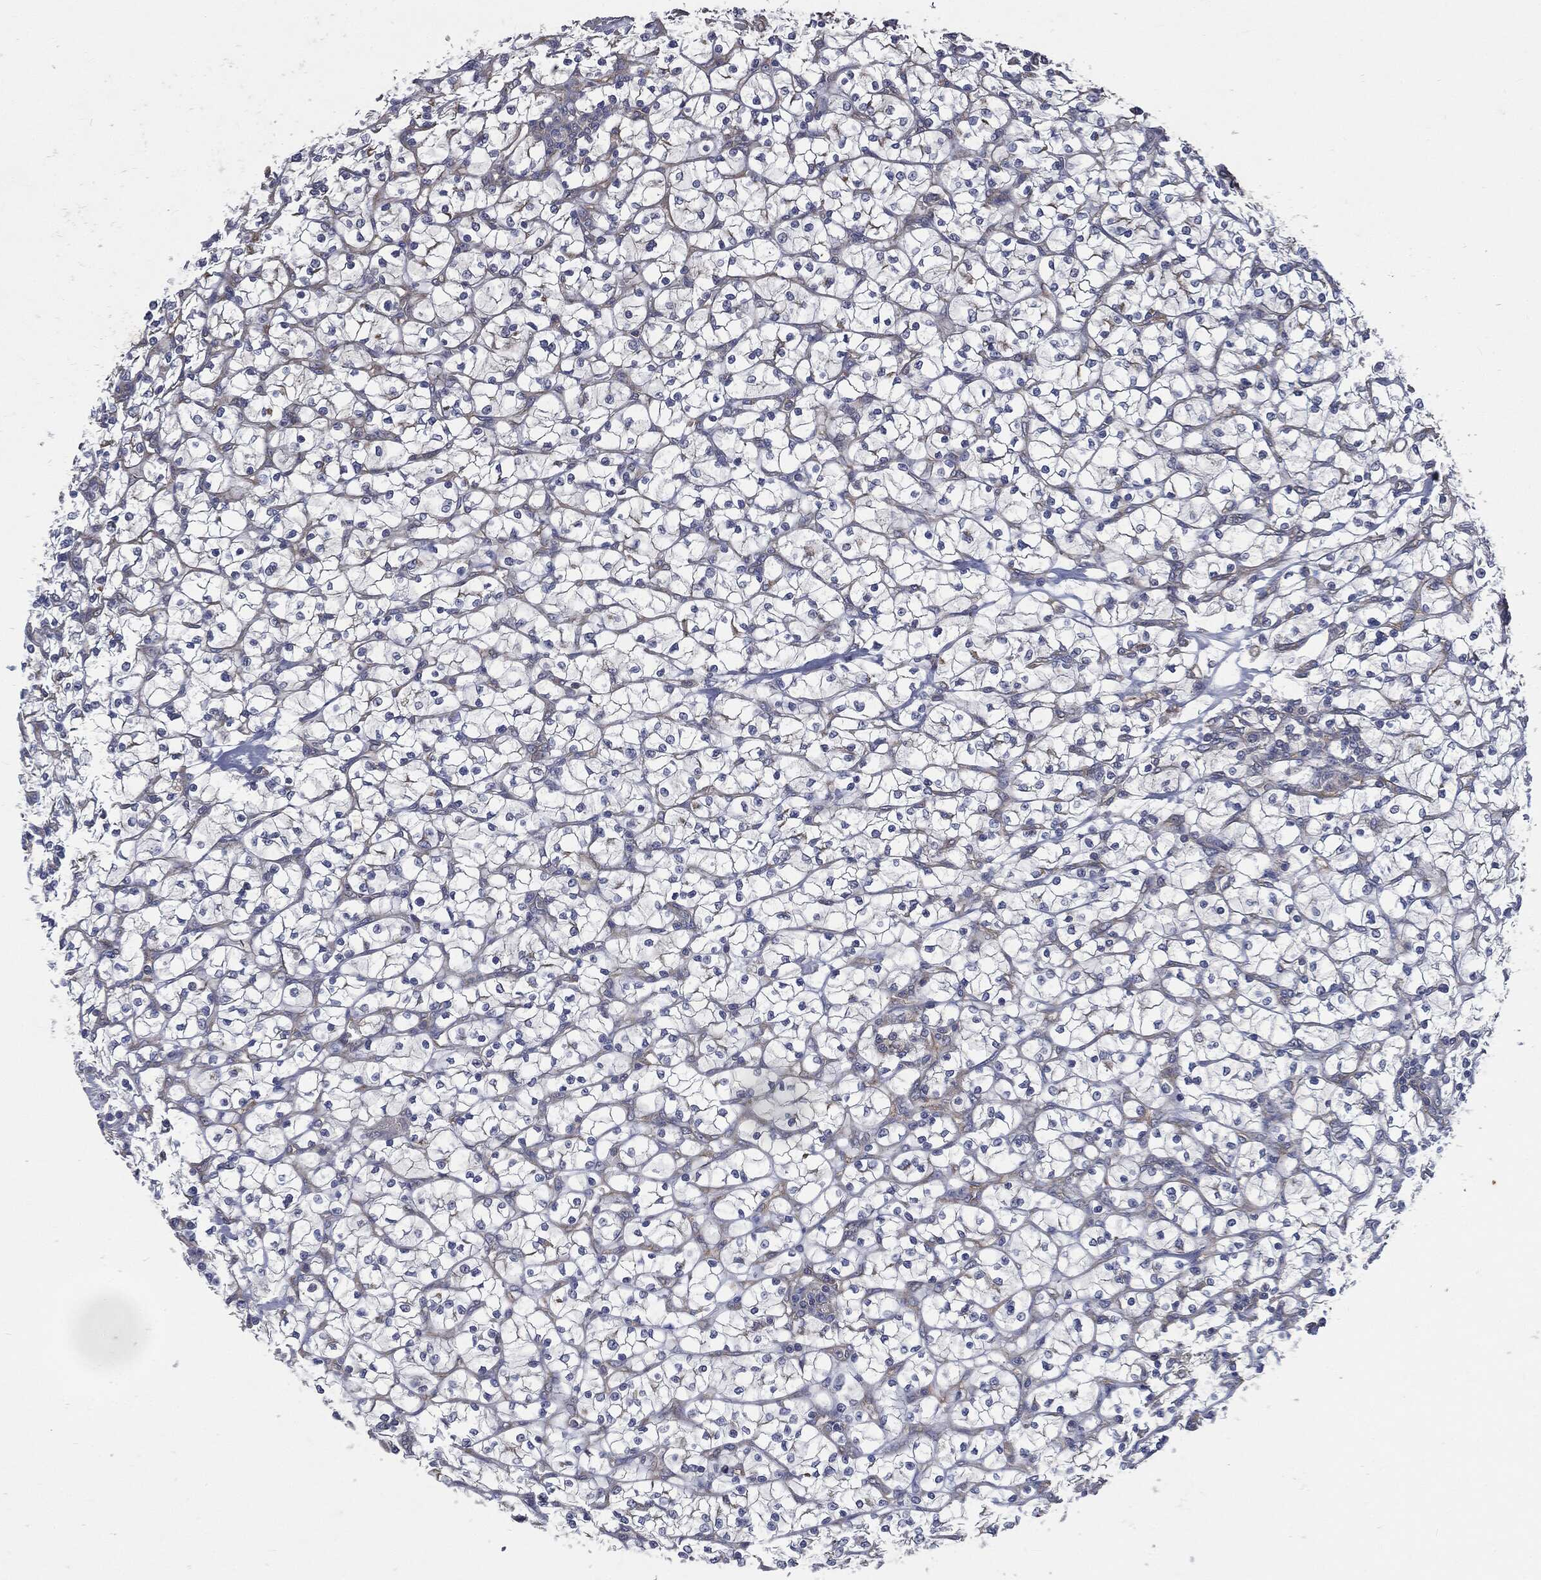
{"staining": {"intensity": "moderate", "quantity": "<25%", "location": "cytoplasmic/membranous"}, "tissue": "renal cancer", "cell_type": "Tumor cells", "image_type": "cancer", "snomed": [{"axis": "morphology", "description": "Adenocarcinoma, NOS"}, {"axis": "topography", "description": "Kidney"}], "caption": "Immunohistochemical staining of human renal cancer (adenocarcinoma) demonstrates moderate cytoplasmic/membranous protein expression in about <25% of tumor cells. The staining was performed using DAB to visualize the protein expression in brown, while the nuclei were stained in blue with hematoxylin (Magnification: 20x).", "gene": "EPS15L1", "patient": {"sex": "female", "age": 64}}